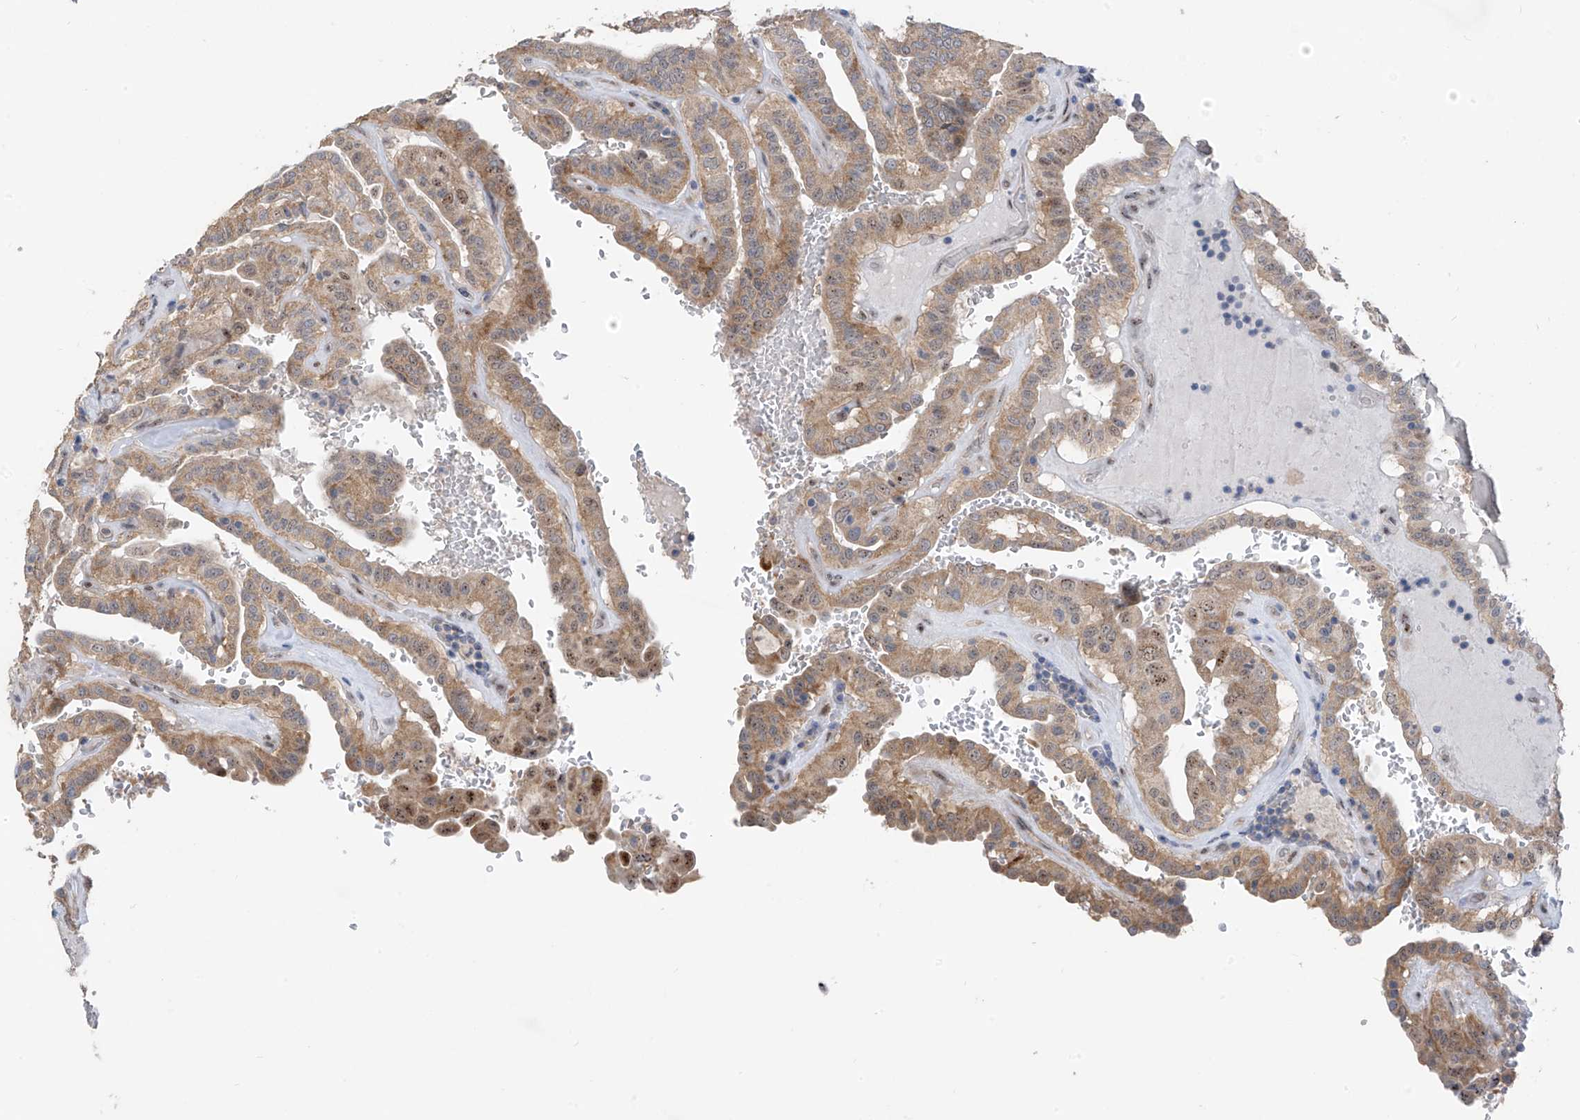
{"staining": {"intensity": "moderate", "quantity": ">75%", "location": "cytoplasmic/membranous,nuclear"}, "tissue": "thyroid cancer", "cell_type": "Tumor cells", "image_type": "cancer", "snomed": [{"axis": "morphology", "description": "Papillary adenocarcinoma, NOS"}, {"axis": "topography", "description": "Thyroid gland"}], "caption": "Immunohistochemistry (IHC) of thyroid papillary adenocarcinoma displays medium levels of moderate cytoplasmic/membranous and nuclear expression in approximately >75% of tumor cells. (DAB (3,3'-diaminobenzidine) IHC with brightfield microscopy, high magnification).", "gene": "RPL4", "patient": {"sex": "male", "age": 77}}